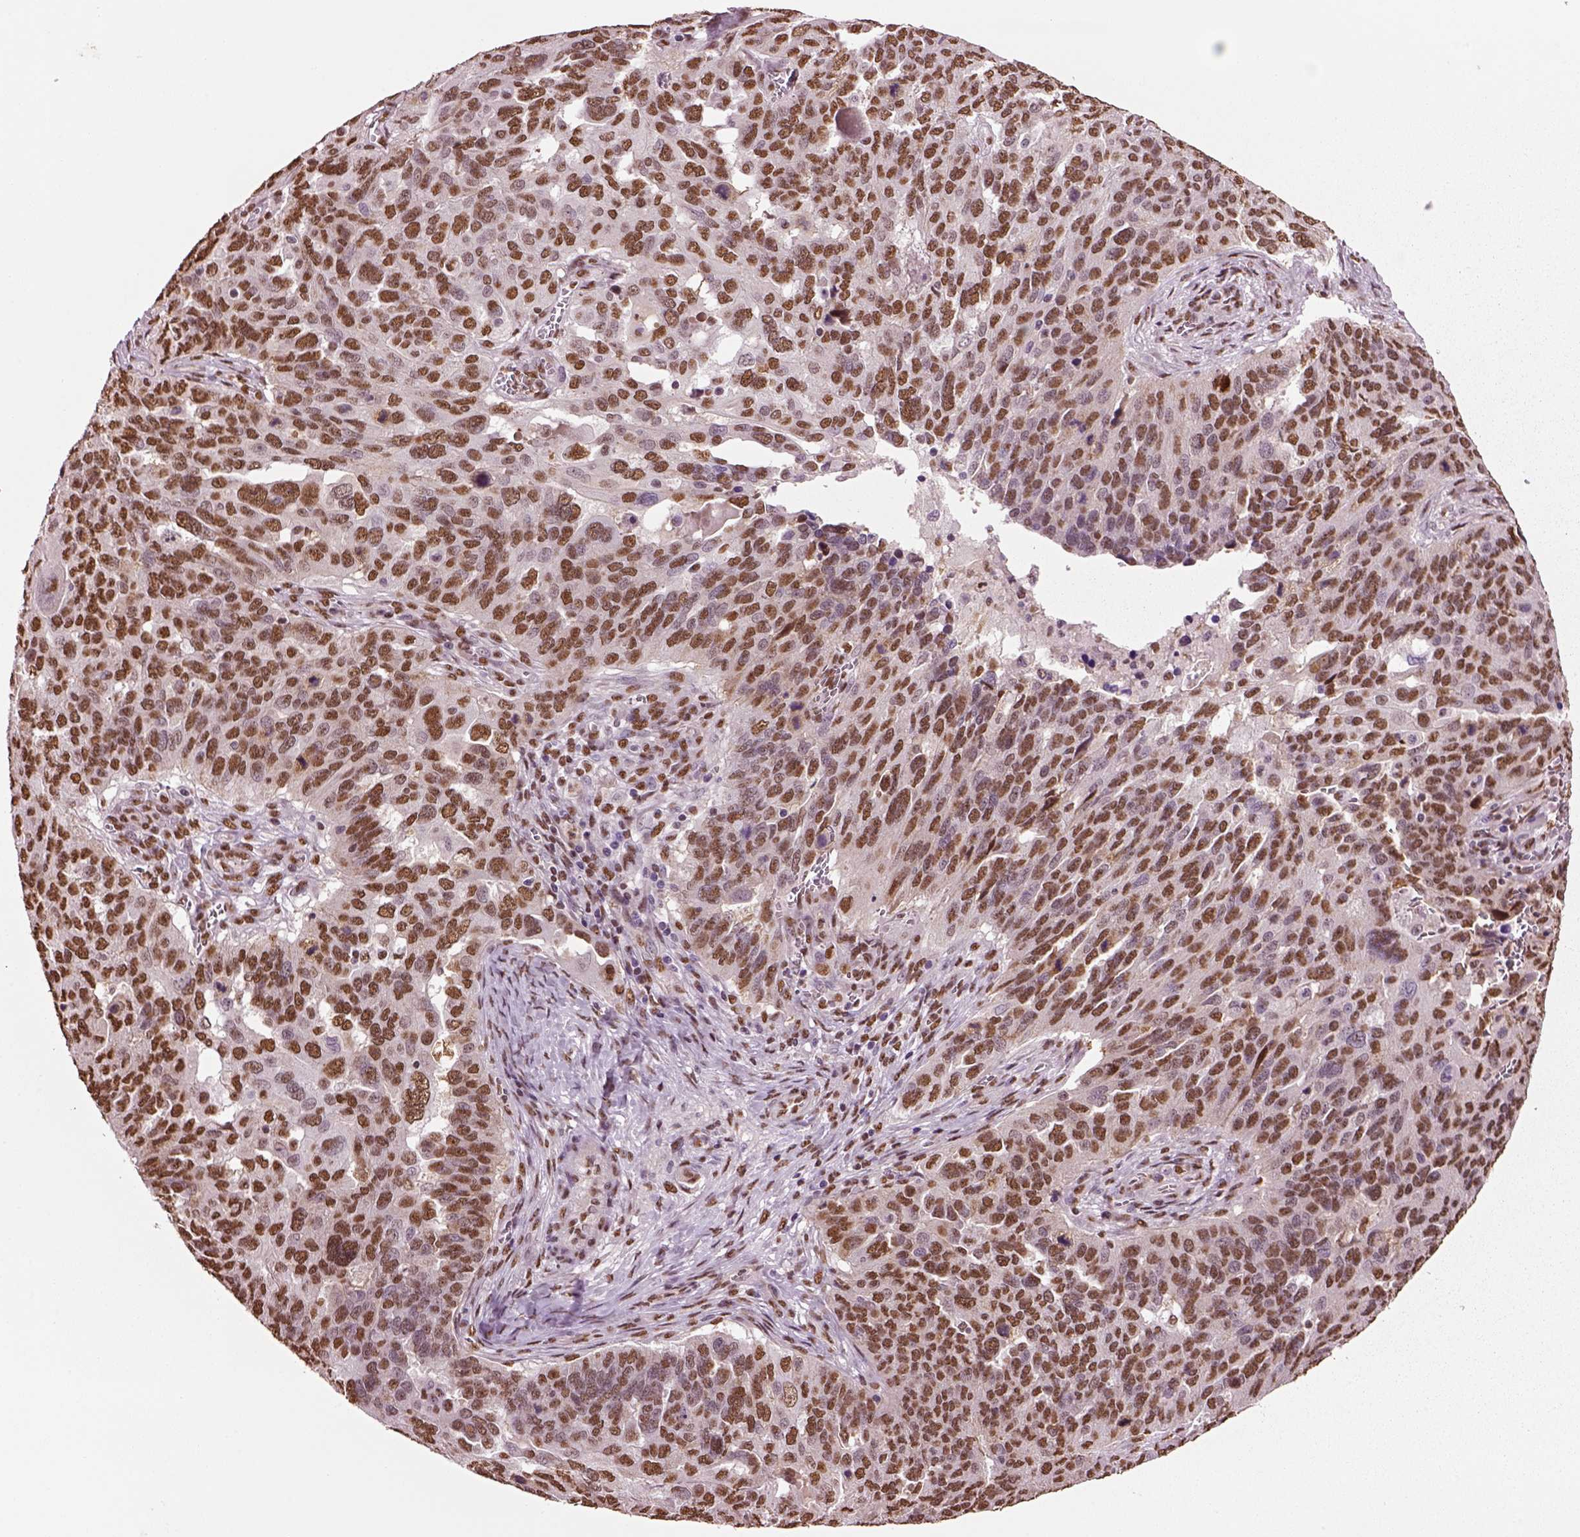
{"staining": {"intensity": "moderate", "quantity": ">75%", "location": "nuclear"}, "tissue": "ovarian cancer", "cell_type": "Tumor cells", "image_type": "cancer", "snomed": [{"axis": "morphology", "description": "Carcinoma, endometroid"}, {"axis": "topography", "description": "Soft tissue"}, {"axis": "topography", "description": "Ovary"}], "caption": "Ovarian cancer (endometroid carcinoma) was stained to show a protein in brown. There is medium levels of moderate nuclear staining in approximately >75% of tumor cells.", "gene": "DDX3X", "patient": {"sex": "female", "age": 52}}